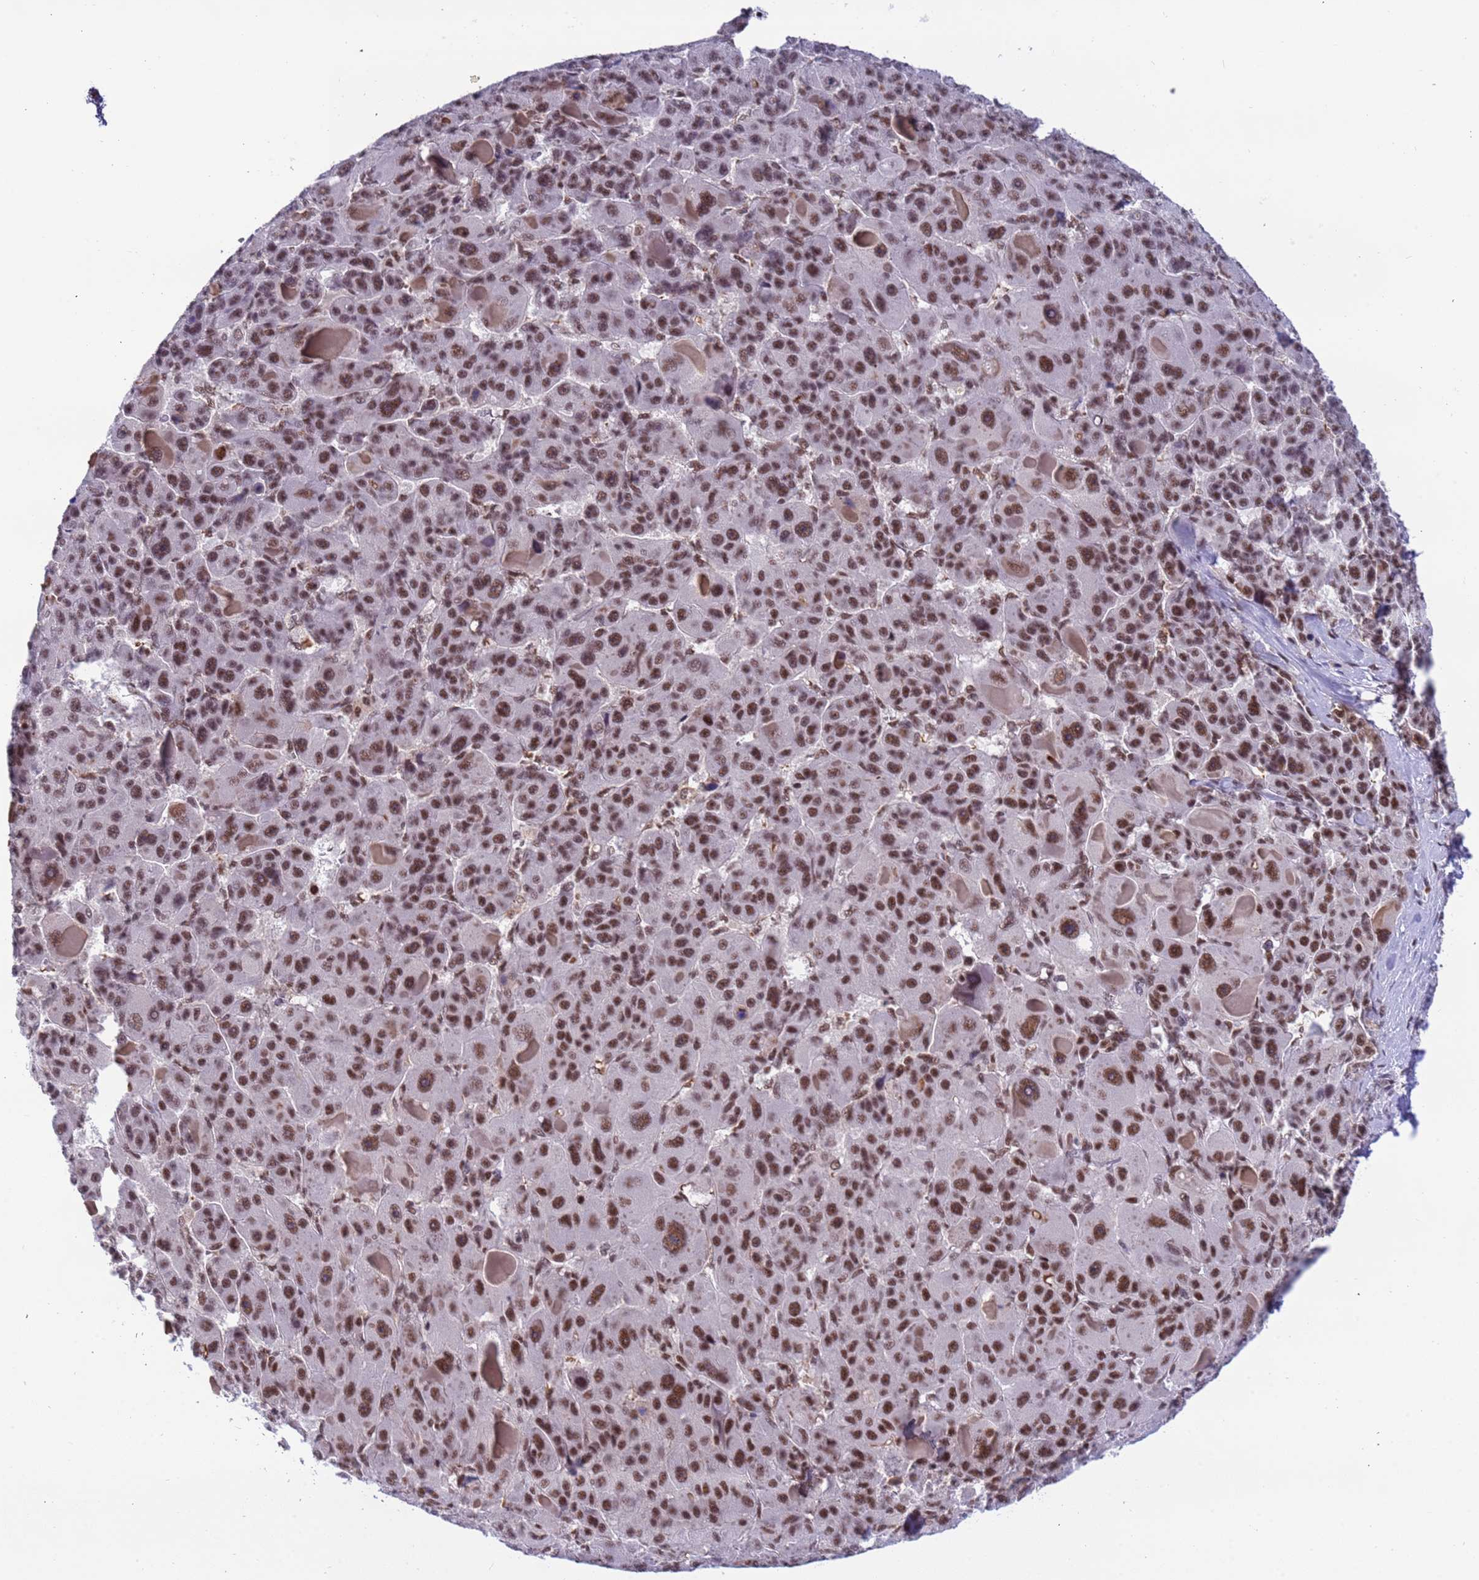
{"staining": {"intensity": "moderate", "quantity": ">75%", "location": "nuclear"}, "tissue": "liver cancer", "cell_type": "Tumor cells", "image_type": "cancer", "snomed": [{"axis": "morphology", "description": "Carcinoma, Hepatocellular, NOS"}, {"axis": "topography", "description": "Liver"}], "caption": "Immunohistochemical staining of human liver cancer (hepatocellular carcinoma) reveals medium levels of moderate nuclear staining in about >75% of tumor cells.", "gene": "SRRT", "patient": {"sex": "male", "age": 76}}